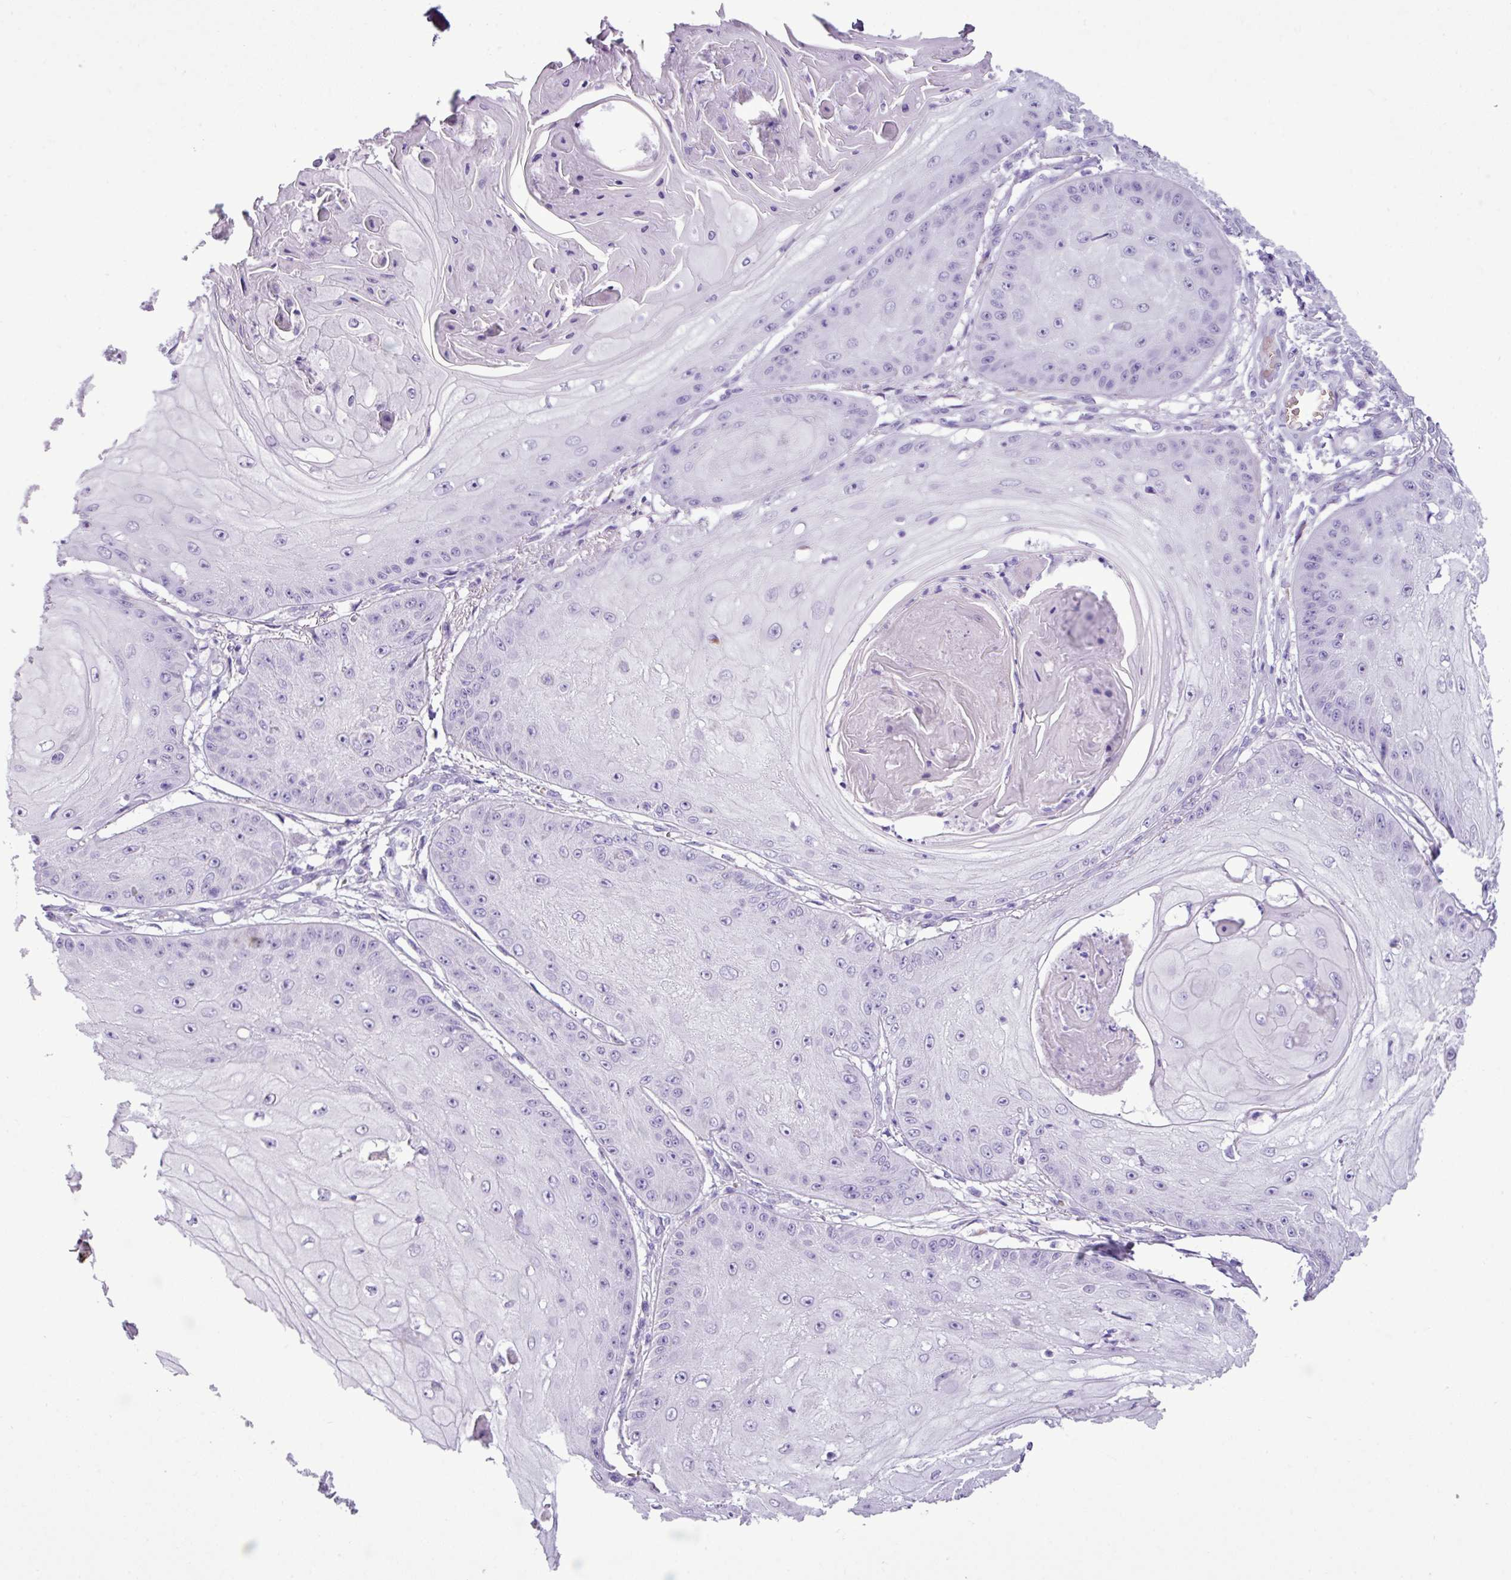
{"staining": {"intensity": "negative", "quantity": "none", "location": "none"}, "tissue": "skin cancer", "cell_type": "Tumor cells", "image_type": "cancer", "snomed": [{"axis": "morphology", "description": "Squamous cell carcinoma, NOS"}, {"axis": "topography", "description": "Skin"}], "caption": "This is a micrograph of immunohistochemistry staining of skin cancer, which shows no expression in tumor cells.", "gene": "ZSCAN5A", "patient": {"sex": "male", "age": 70}}